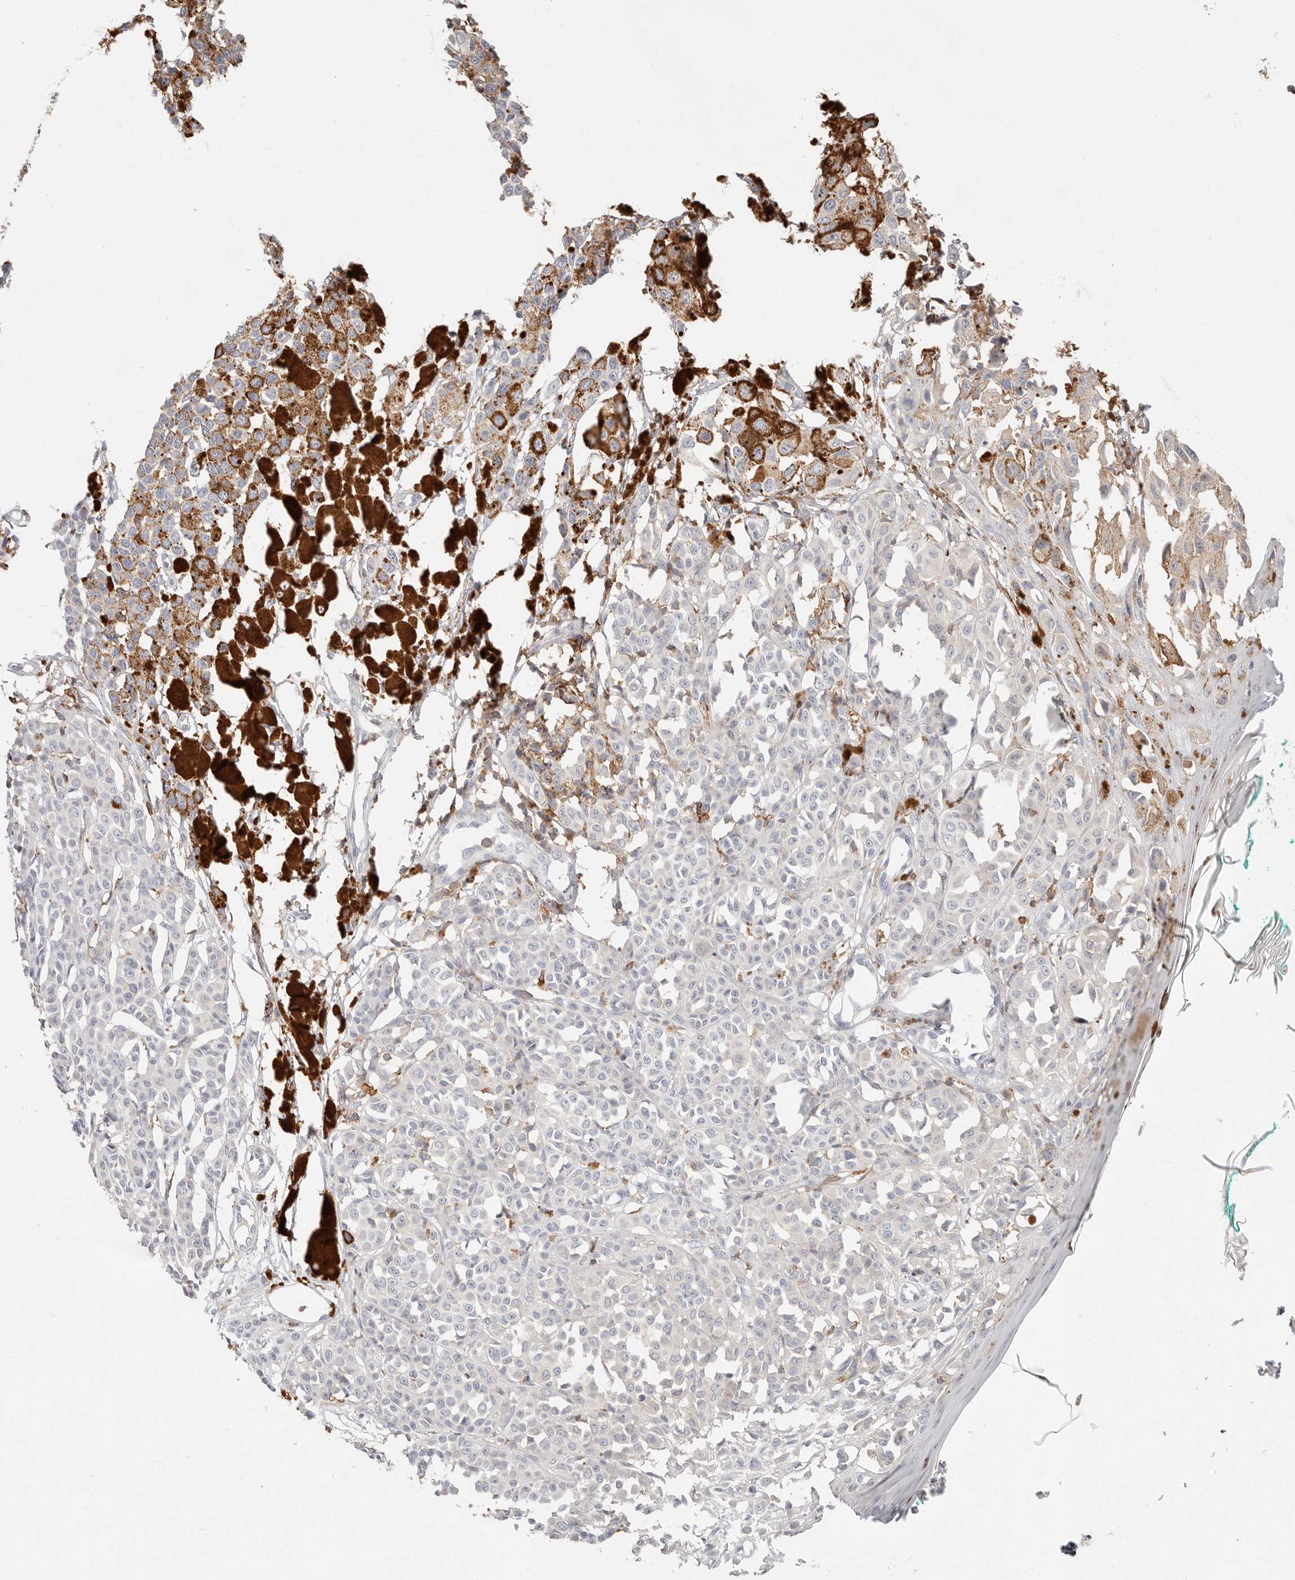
{"staining": {"intensity": "negative", "quantity": "none", "location": "none"}, "tissue": "melanoma", "cell_type": "Tumor cells", "image_type": "cancer", "snomed": [{"axis": "morphology", "description": "Malignant melanoma, NOS"}, {"axis": "topography", "description": "Skin of leg"}], "caption": "This image is of melanoma stained with IHC to label a protein in brown with the nuclei are counter-stained blue. There is no expression in tumor cells. (DAB immunohistochemistry (IHC) with hematoxylin counter stain).", "gene": "TMEM63B", "patient": {"sex": "female", "age": 72}}